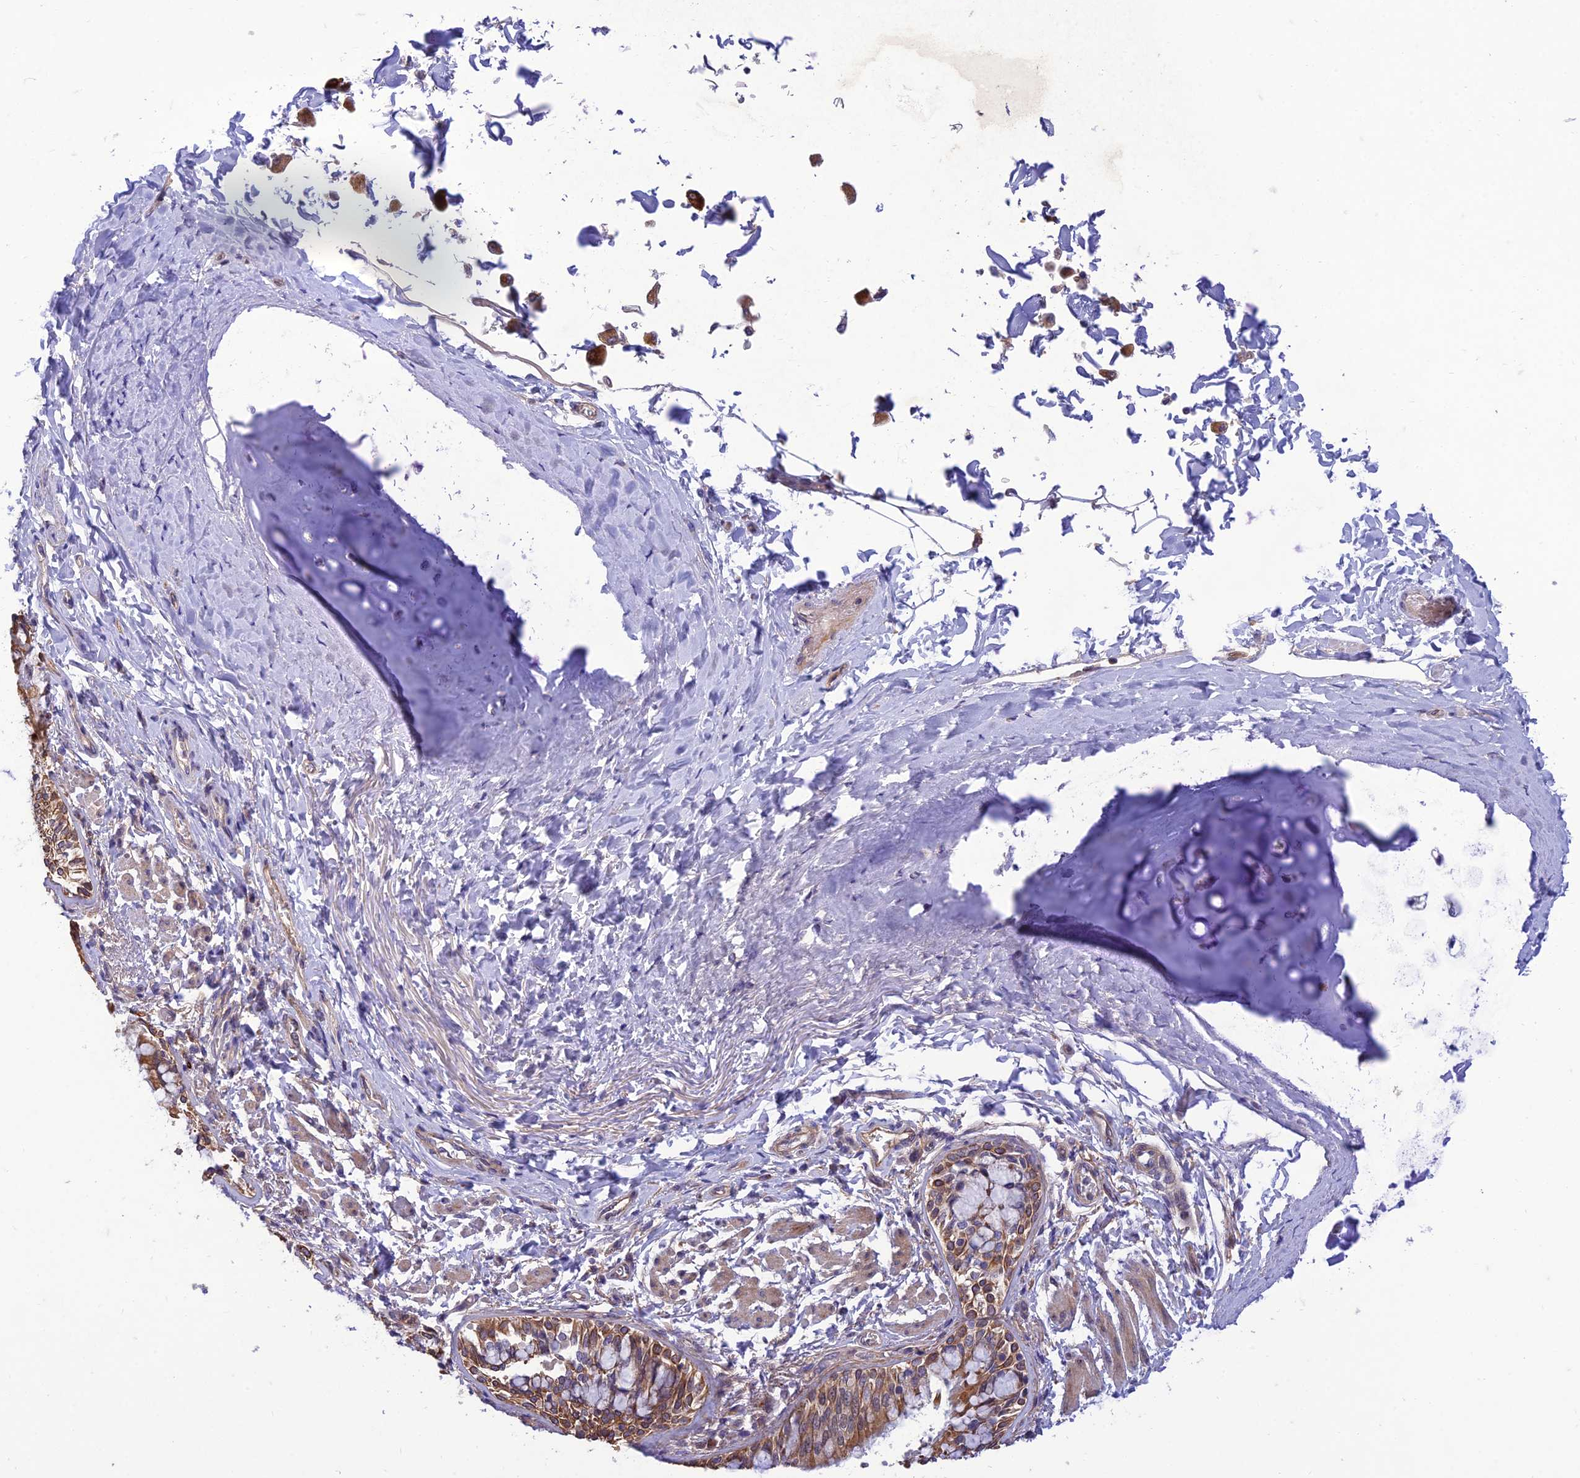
{"staining": {"intensity": "strong", "quantity": ">75%", "location": "cytoplasmic/membranous"}, "tissue": "bronchus", "cell_type": "Respiratory epithelial cells", "image_type": "normal", "snomed": [{"axis": "morphology", "description": "Normal tissue, NOS"}, {"axis": "morphology", "description": "Inflammation, NOS"}, {"axis": "topography", "description": "Lung"}], "caption": "A high amount of strong cytoplasmic/membranous positivity is present in about >75% of respiratory epithelial cells in normal bronchus.", "gene": "IRAK3", "patient": {"sex": "female", "age": 46}}